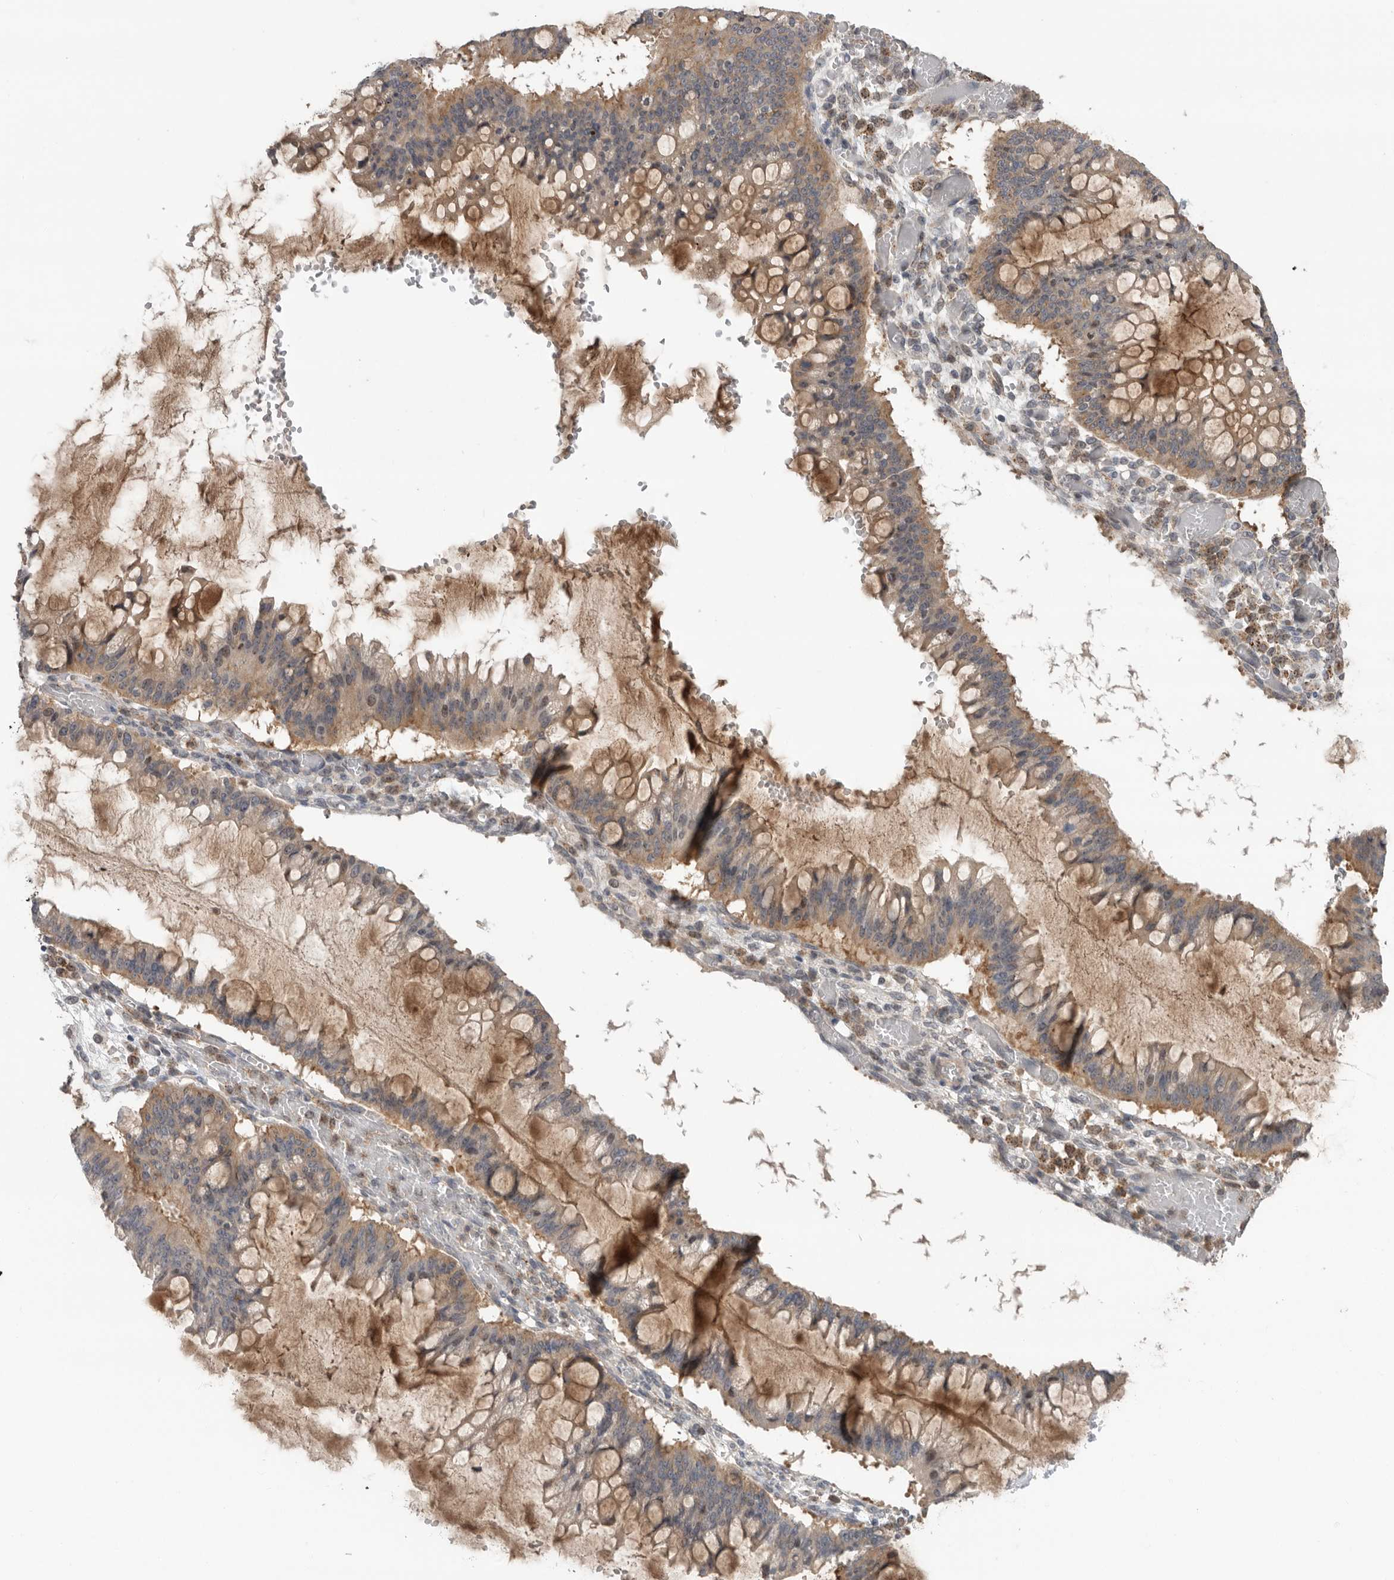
{"staining": {"intensity": "moderate", "quantity": "25%-75%", "location": "cytoplasmic/membranous"}, "tissue": "ovarian cancer", "cell_type": "Tumor cells", "image_type": "cancer", "snomed": [{"axis": "morphology", "description": "Cystadenocarcinoma, mucinous, NOS"}, {"axis": "topography", "description": "Ovary"}], "caption": "This is an image of immunohistochemistry (IHC) staining of ovarian cancer, which shows moderate positivity in the cytoplasmic/membranous of tumor cells.", "gene": "KLK5", "patient": {"sex": "female", "age": 73}}